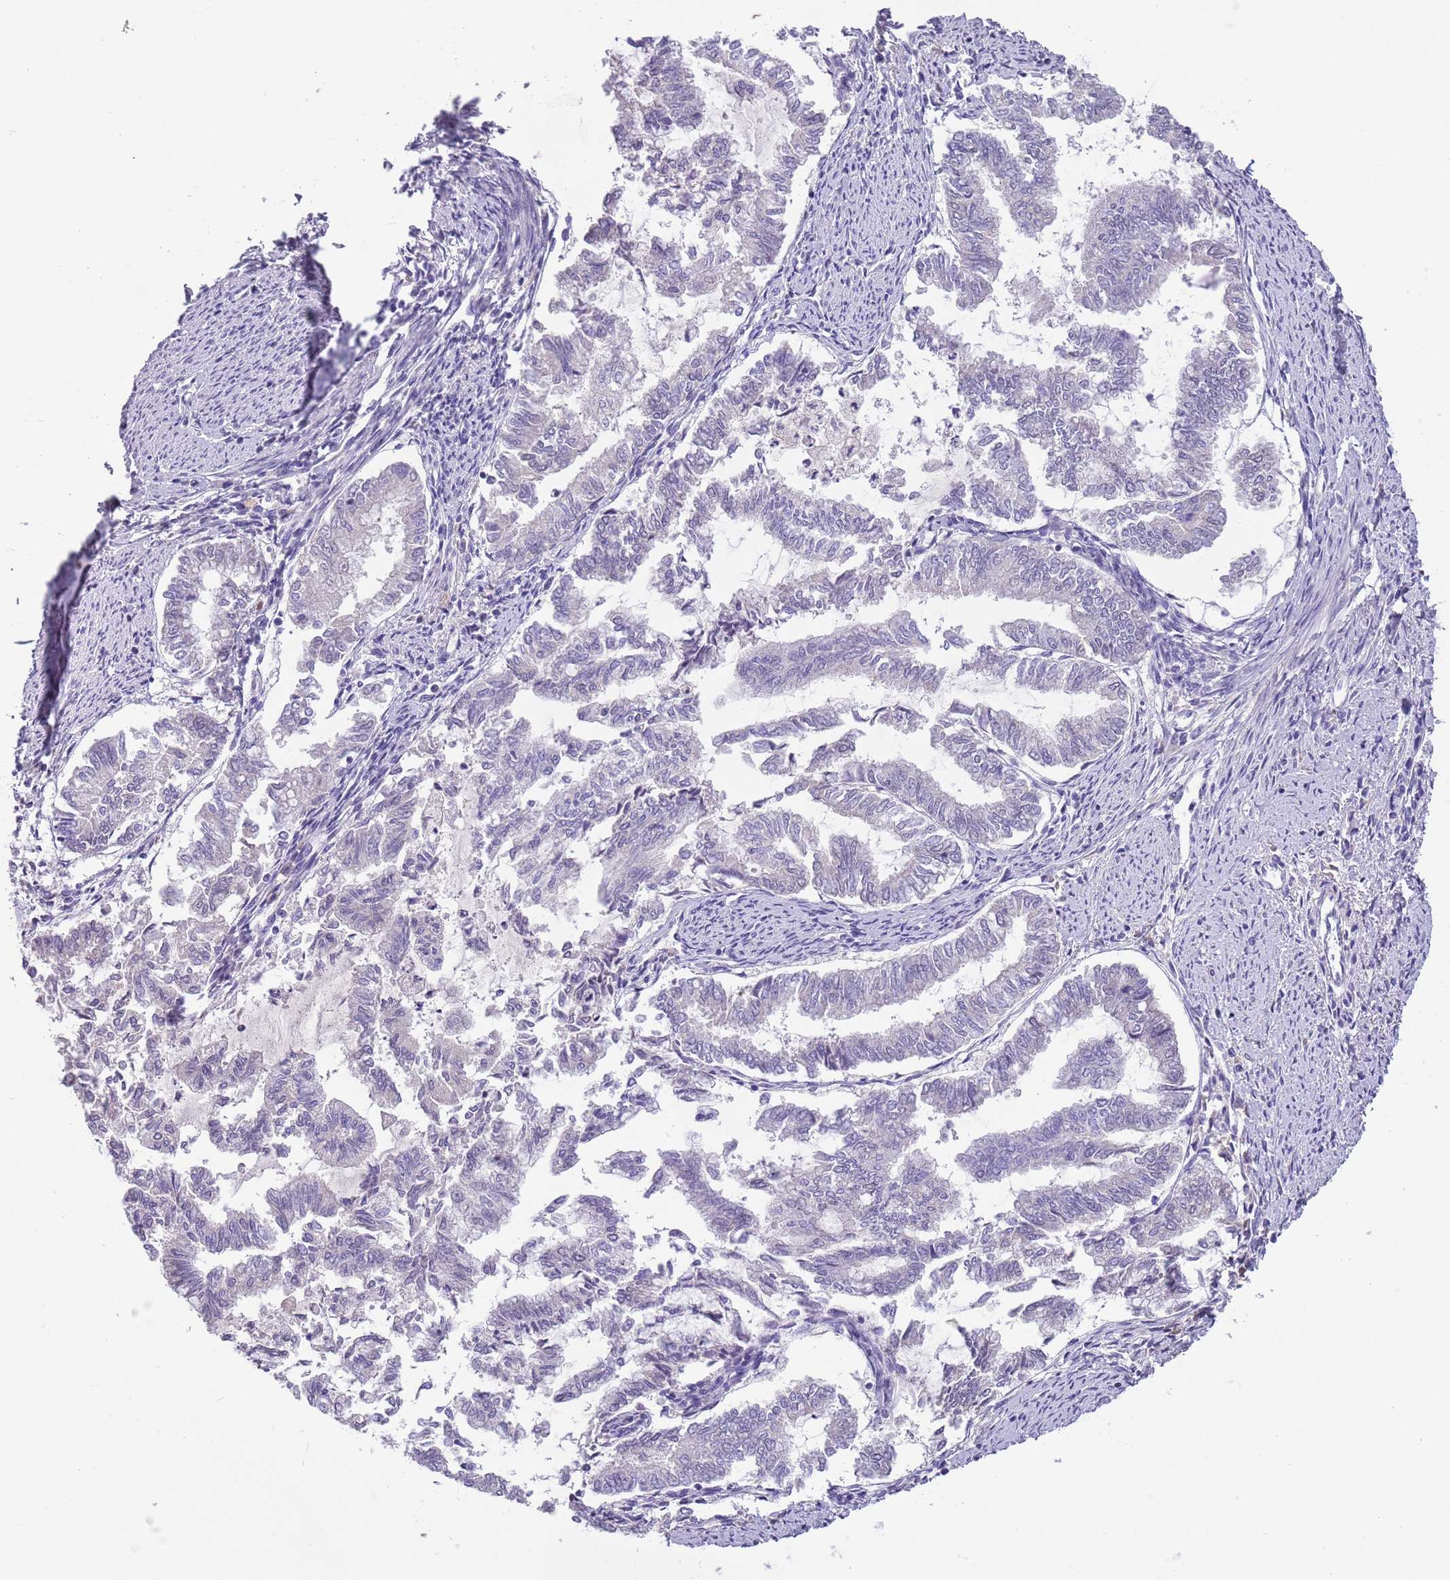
{"staining": {"intensity": "negative", "quantity": "none", "location": "none"}, "tissue": "endometrial cancer", "cell_type": "Tumor cells", "image_type": "cancer", "snomed": [{"axis": "morphology", "description": "Adenocarcinoma, NOS"}, {"axis": "topography", "description": "Endometrium"}], "caption": "Immunohistochemistry (IHC) image of endometrial cancer stained for a protein (brown), which demonstrates no positivity in tumor cells. (IHC, brightfield microscopy, high magnification).", "gene": "CFAP73", "patient": {"sex": "female", "age": 79}}